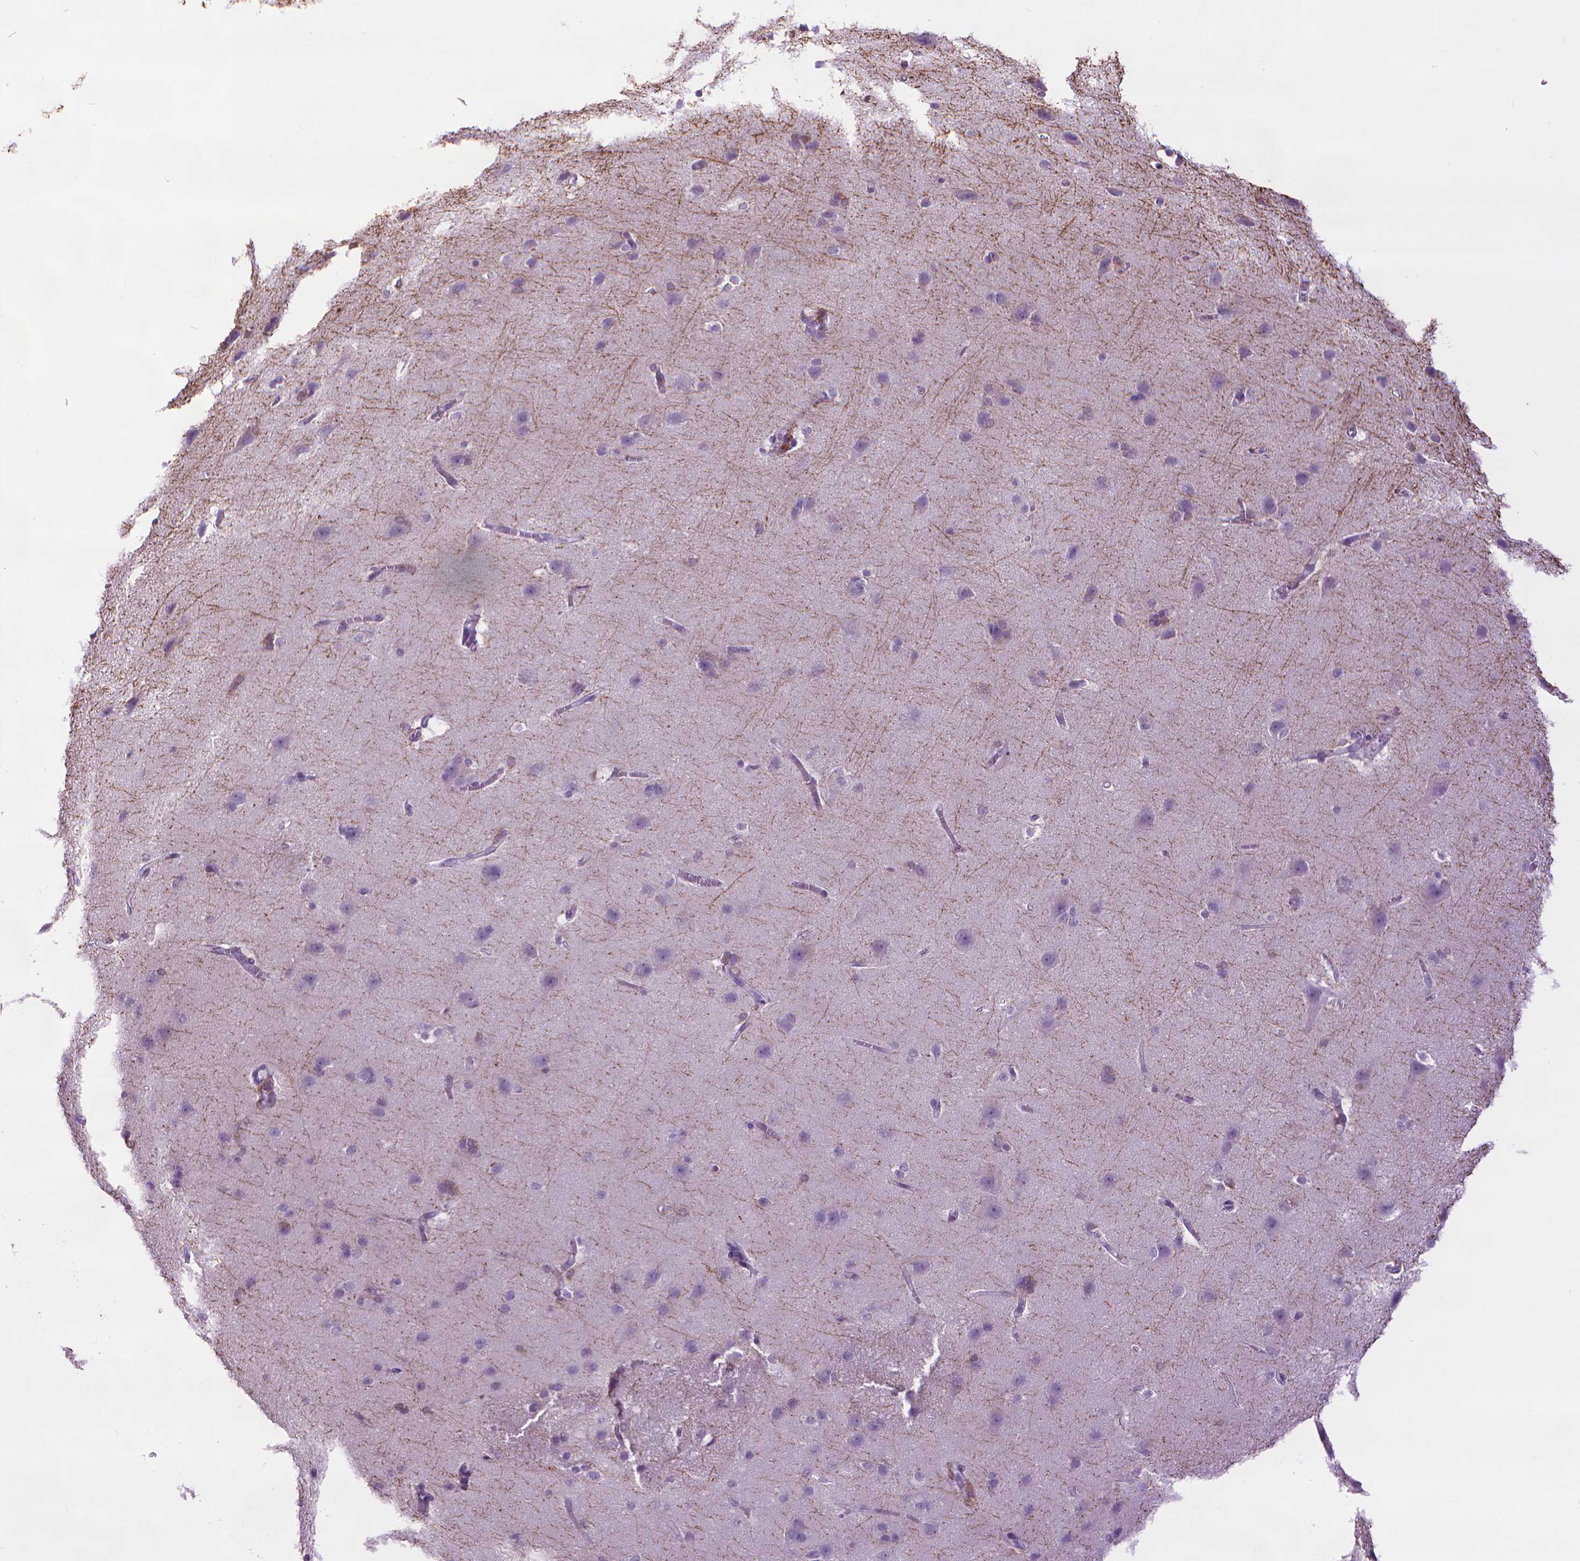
{"staining": {"intensity": "negative", "quantity": "none", "location": "none"}, "tissue": "cerebral cortex", "cell_type": "Endothelial cells", "image_type": "normal", "snomed": [{"axis": "morphology", "description": "Normal tissue, NOS"}, {"axis": "topography", "description": "Cerebral cortex"}], "caption": "High power microscopy photomicrograph of an IHC histopathology image of unremarkable cerebral cortex, revealing no significant positivity in endothelial cells.", "gene": "DNAI7", "patient": {"sex": "male", "age": 37}}